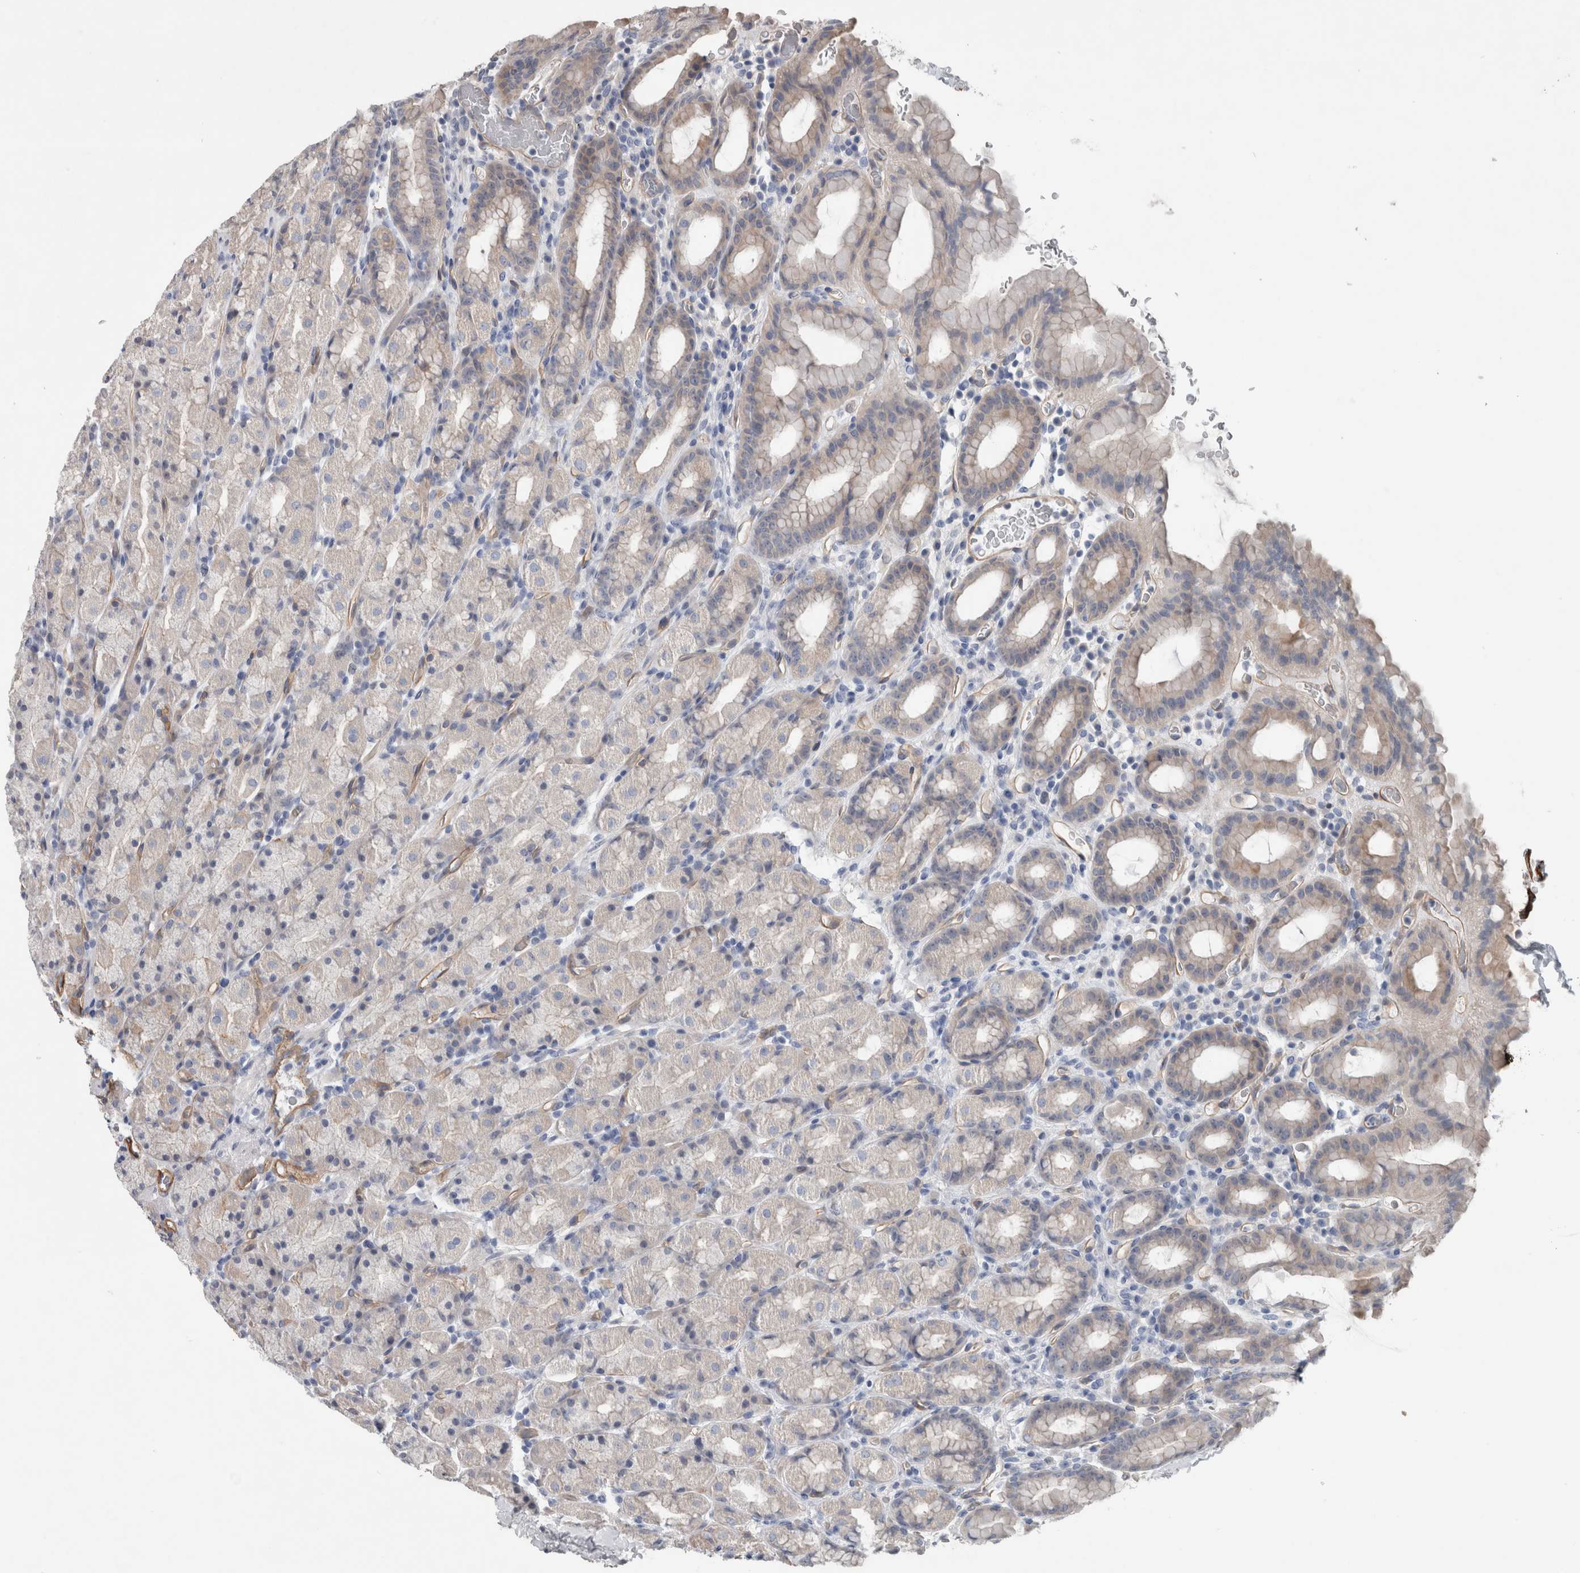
{"staining": {"intensity": "weak", "quantity": "<25%", "location": "cytoplasmic/membranous"}, "tissue": "stomach", "cell_type": "Glandular cells", "image_type": "normal", "snomed": [{"axis": "morphology", "description": "Normal tissue, NOS"}, {"axis": "topography", "description": "Stomach, upper"}], "caption": "DAB immunohistochemical staining of benign human stomach shows no significant staining in glandular cells.", "gene": "BCAM", "patient": {"sex": "male", "age": 68}}